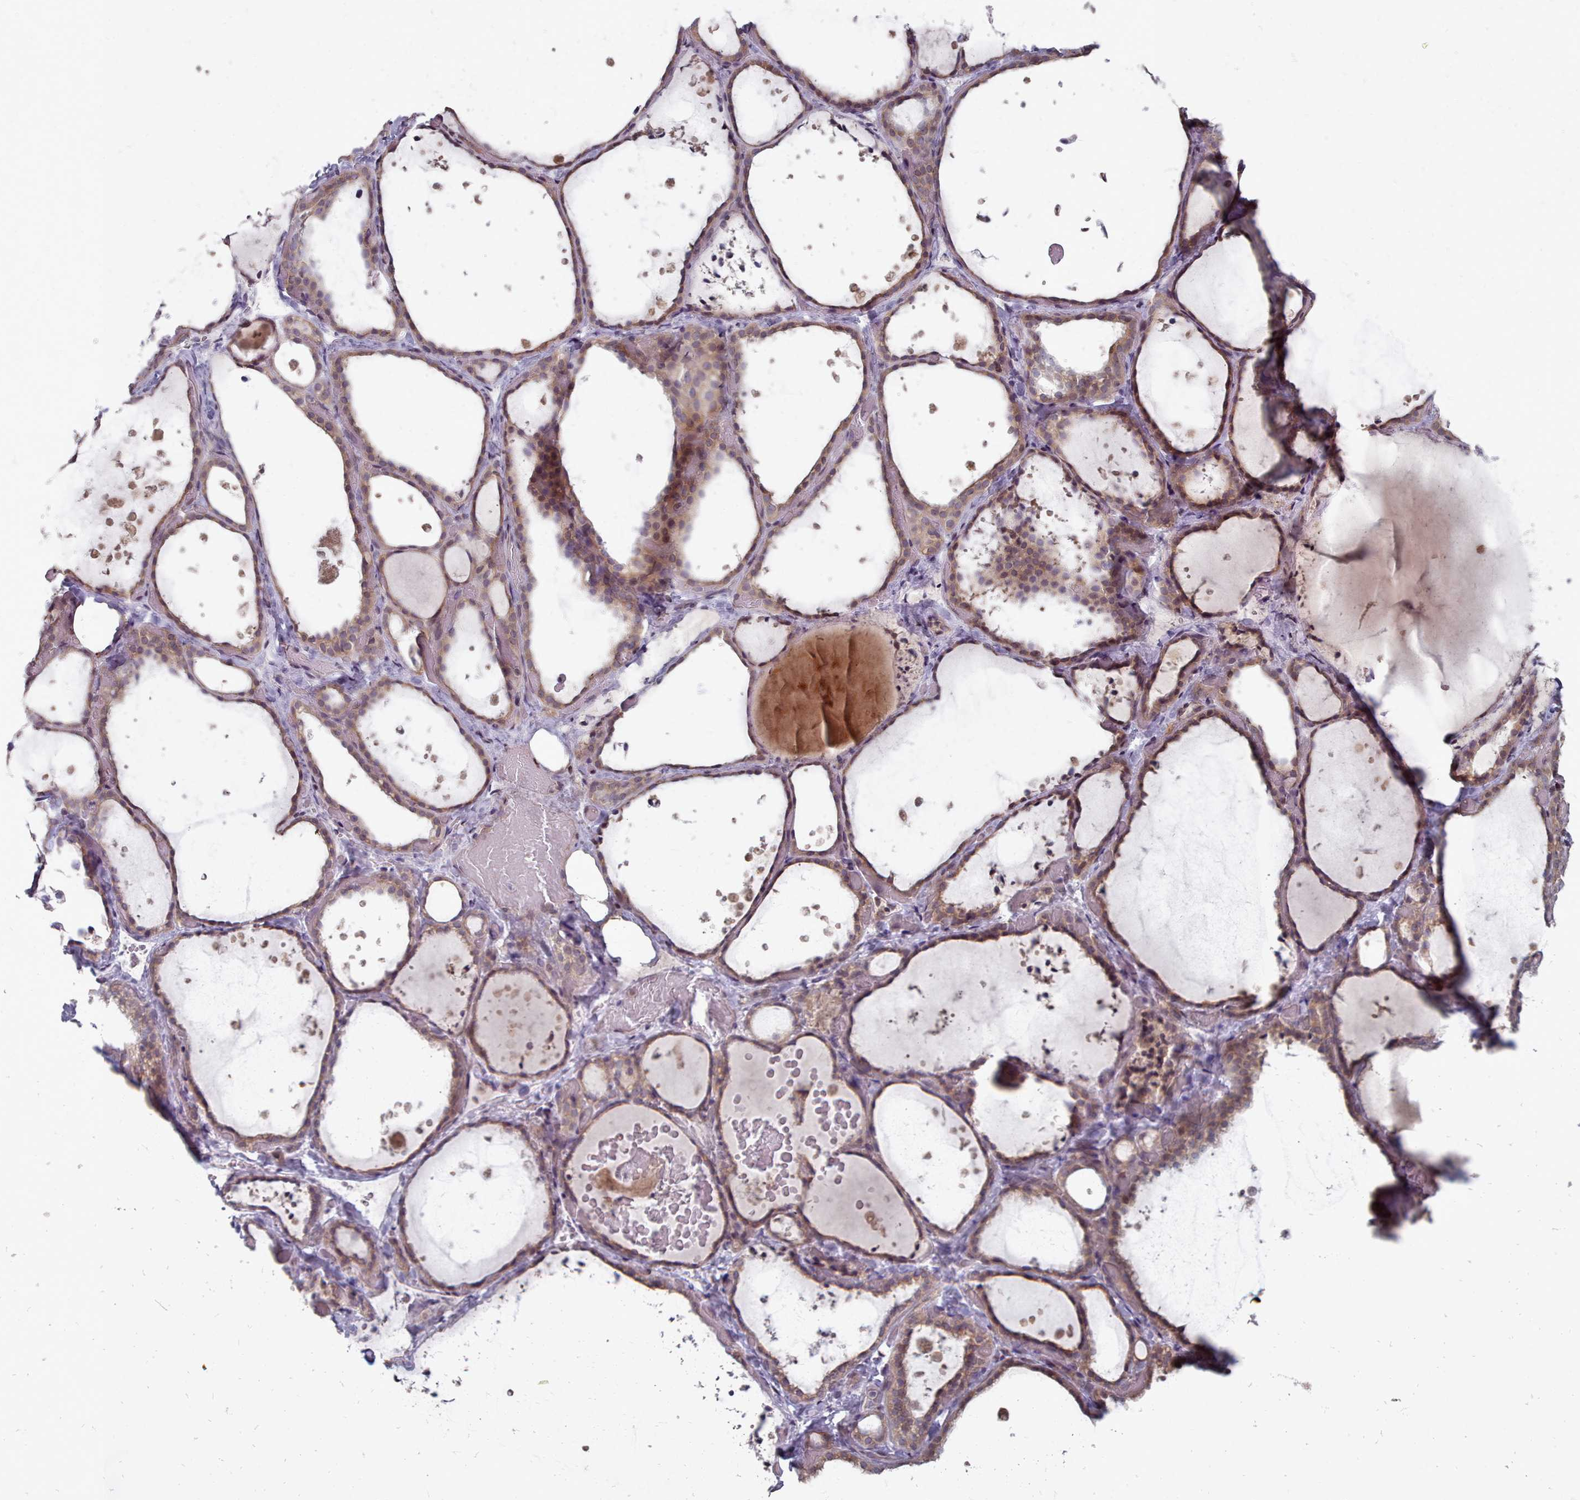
{"staining": {"intensity": "moderate", "quantity": ">75%", "location": "cytoplasmic/membranous,nuclear"}, "tissue": "thyroid gland", "cell_type": "Glandular cells", "image_type": "normal", "snomed": [{"axis": "morphology", "description": "Normal tissue, NOS"}, {"axis": "topography", "description": "Thyroid gland"}], "caption": "Immunohistochemical staining of benign thyroid gland shows medium levels of moderate cytoplasmic/membranous,nuclear expression in approximately >75% of glandular cells.", "gene": "ACKR3", "patient": {"sex": "female", "age": 44}}